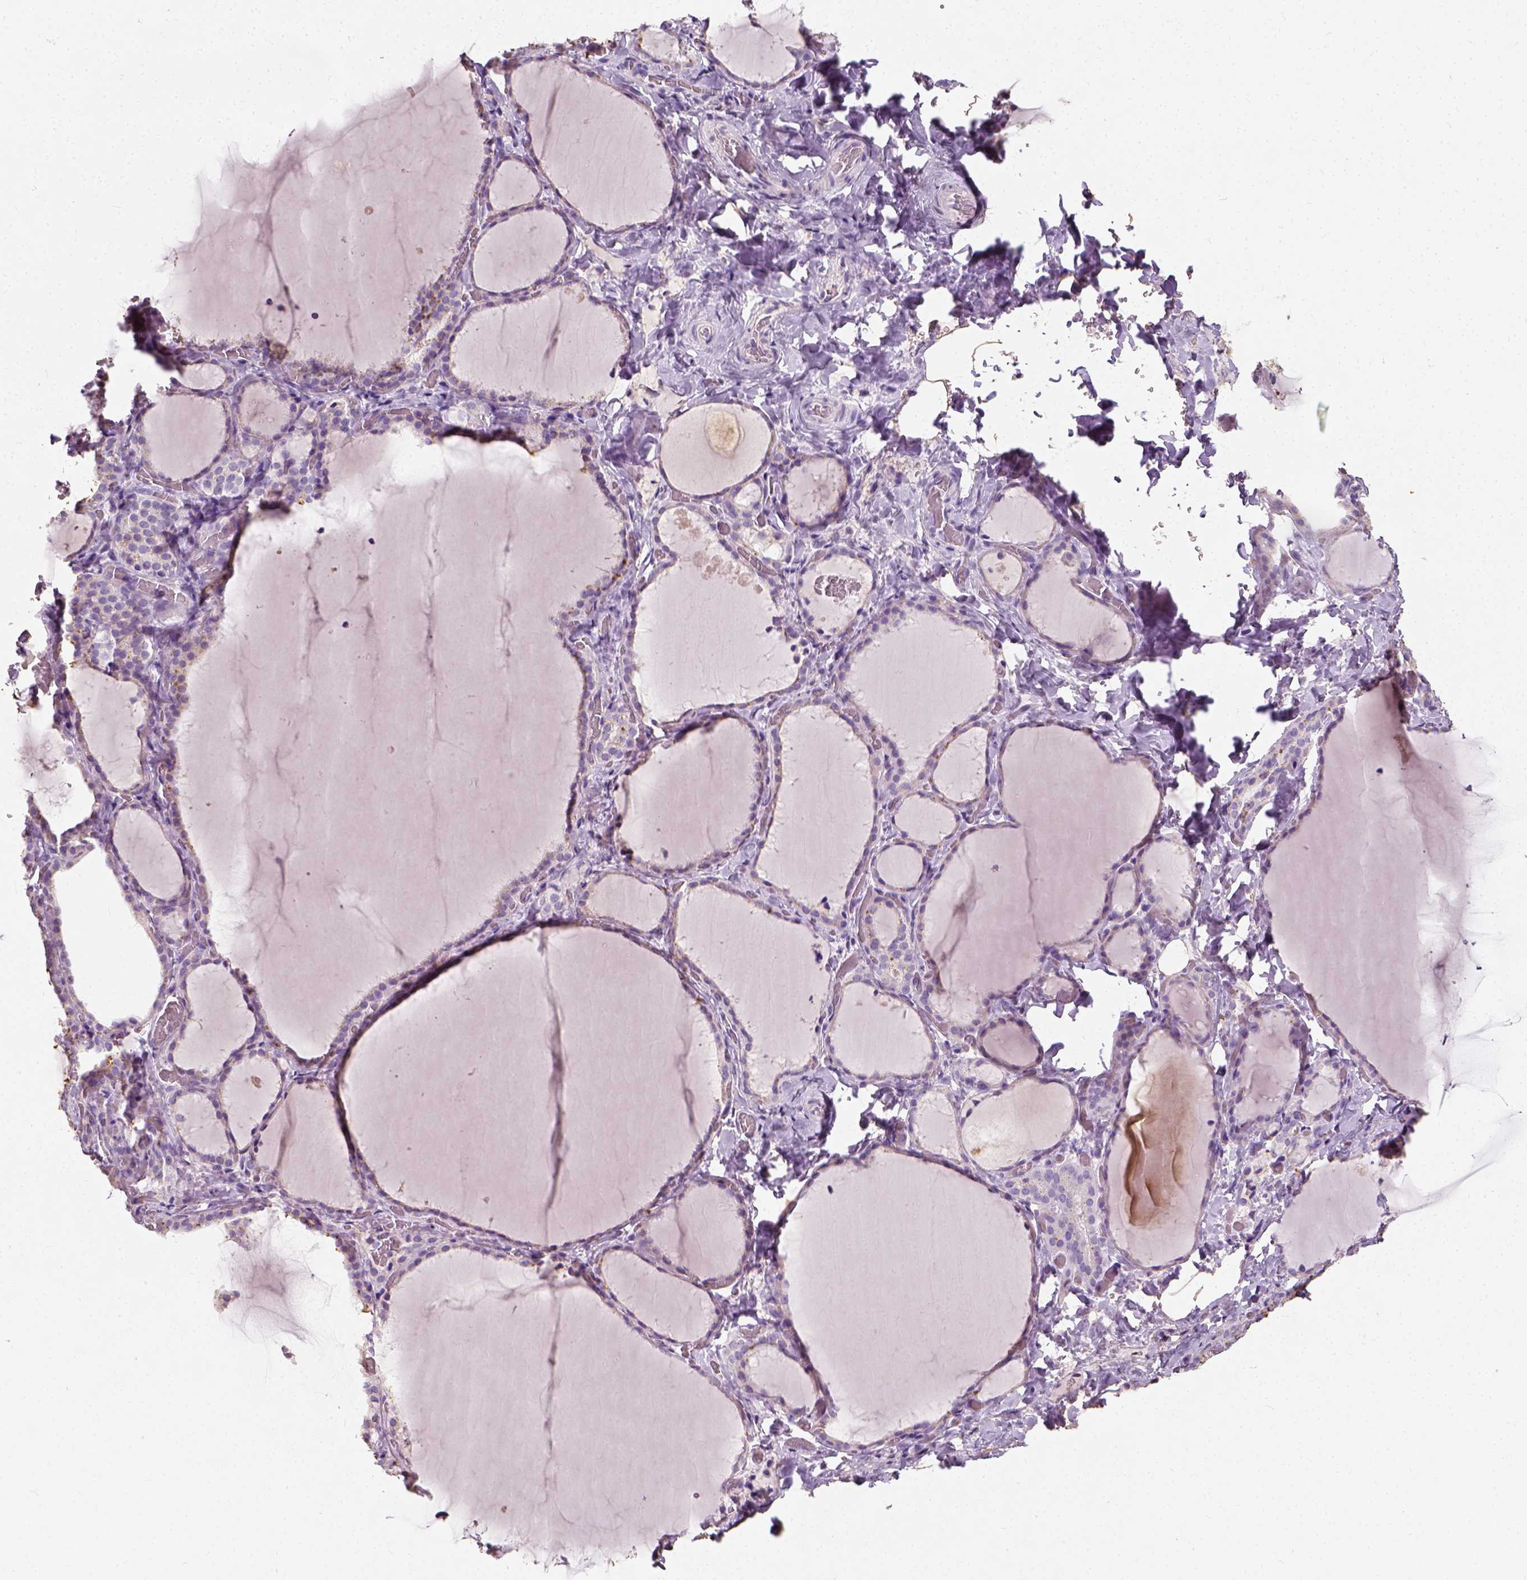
{"staining": {"intensity": "negative", "quantity": "none", "location": "none"}, "tissue": "thyroid gland", "cell_type": "Glandular cells", "image_type": "normal", "snomed": [{"axis": "morphology", "description": "Normal tissue, NOS"}, {"axis": "topography", "description": "Thyroid gland"}], "caption": "The histopathology image reveals no staining of glandular cells in normal thyroid gland. The staining was performed using DAB (3,3'-diaminobenzidine) to visualize the protein expression in brown, while the nuclei were stained in blue with hematoxylin (Magnification: 20x).", "gene": "DHCR24", "patient": {"sex": "female", "age": 22}}